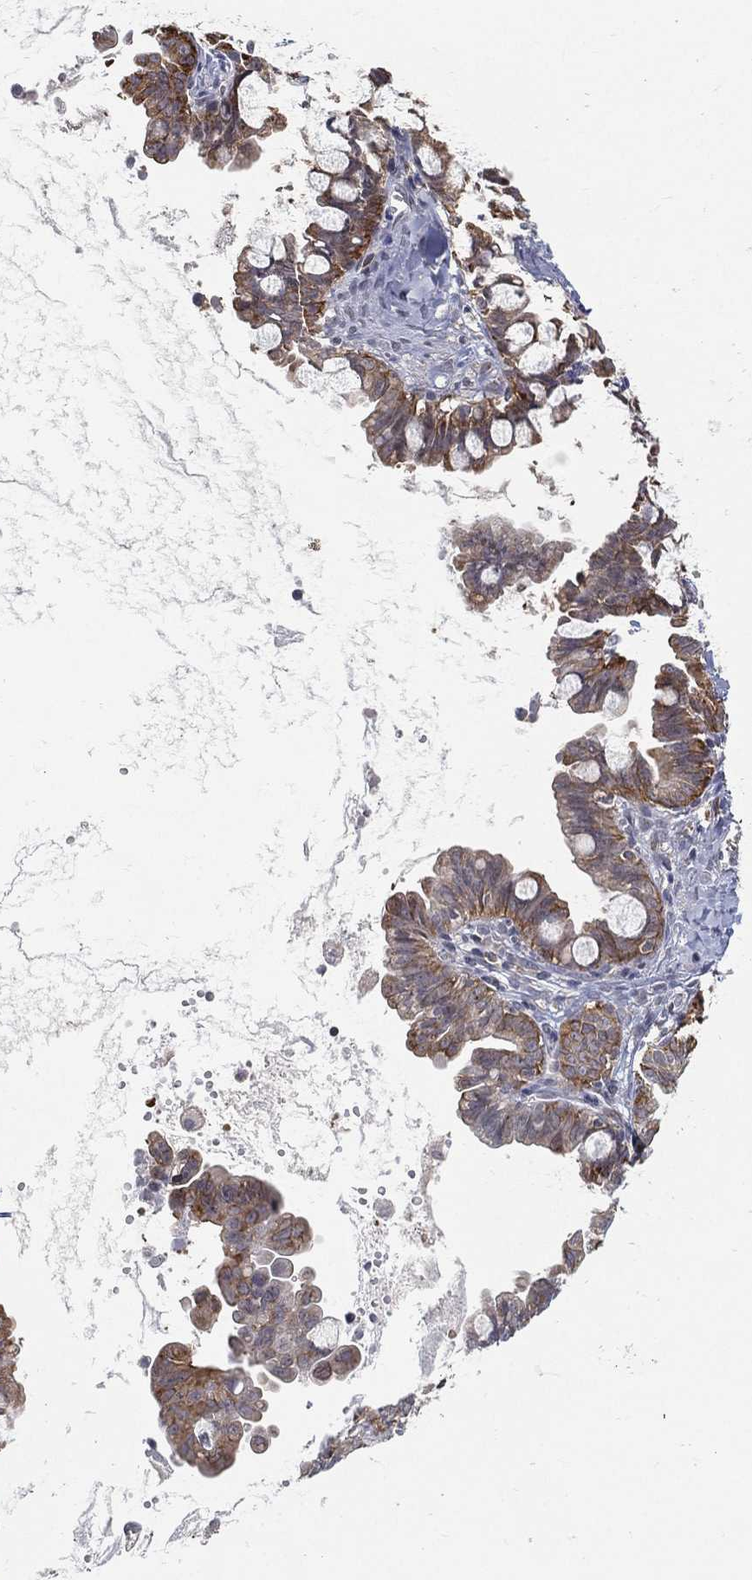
{"staining": {"intensity": "moderate", "quantity": ">75%", "location": "cytoplasmic/membranous"}, "tissue": "ovarian cancer", "cell_type": "Tumor cells", "image_type": "cancer", "snomed": [{"axis": "morphology", "description": "Cystadenocarcinoma, mucinous, NOS"}, {"axis": "topography", "description": "Ovary"}], "caption": "Approximately >75% of tumor cells in human ovarian mucinous cystadenocarcinoma reveal moderate cytoplasmic/membranous protein expression as visualized by brown immunohistochemical staining.", "gene": "TMTC4", "patient": {"sex": "female", "age": 63}}